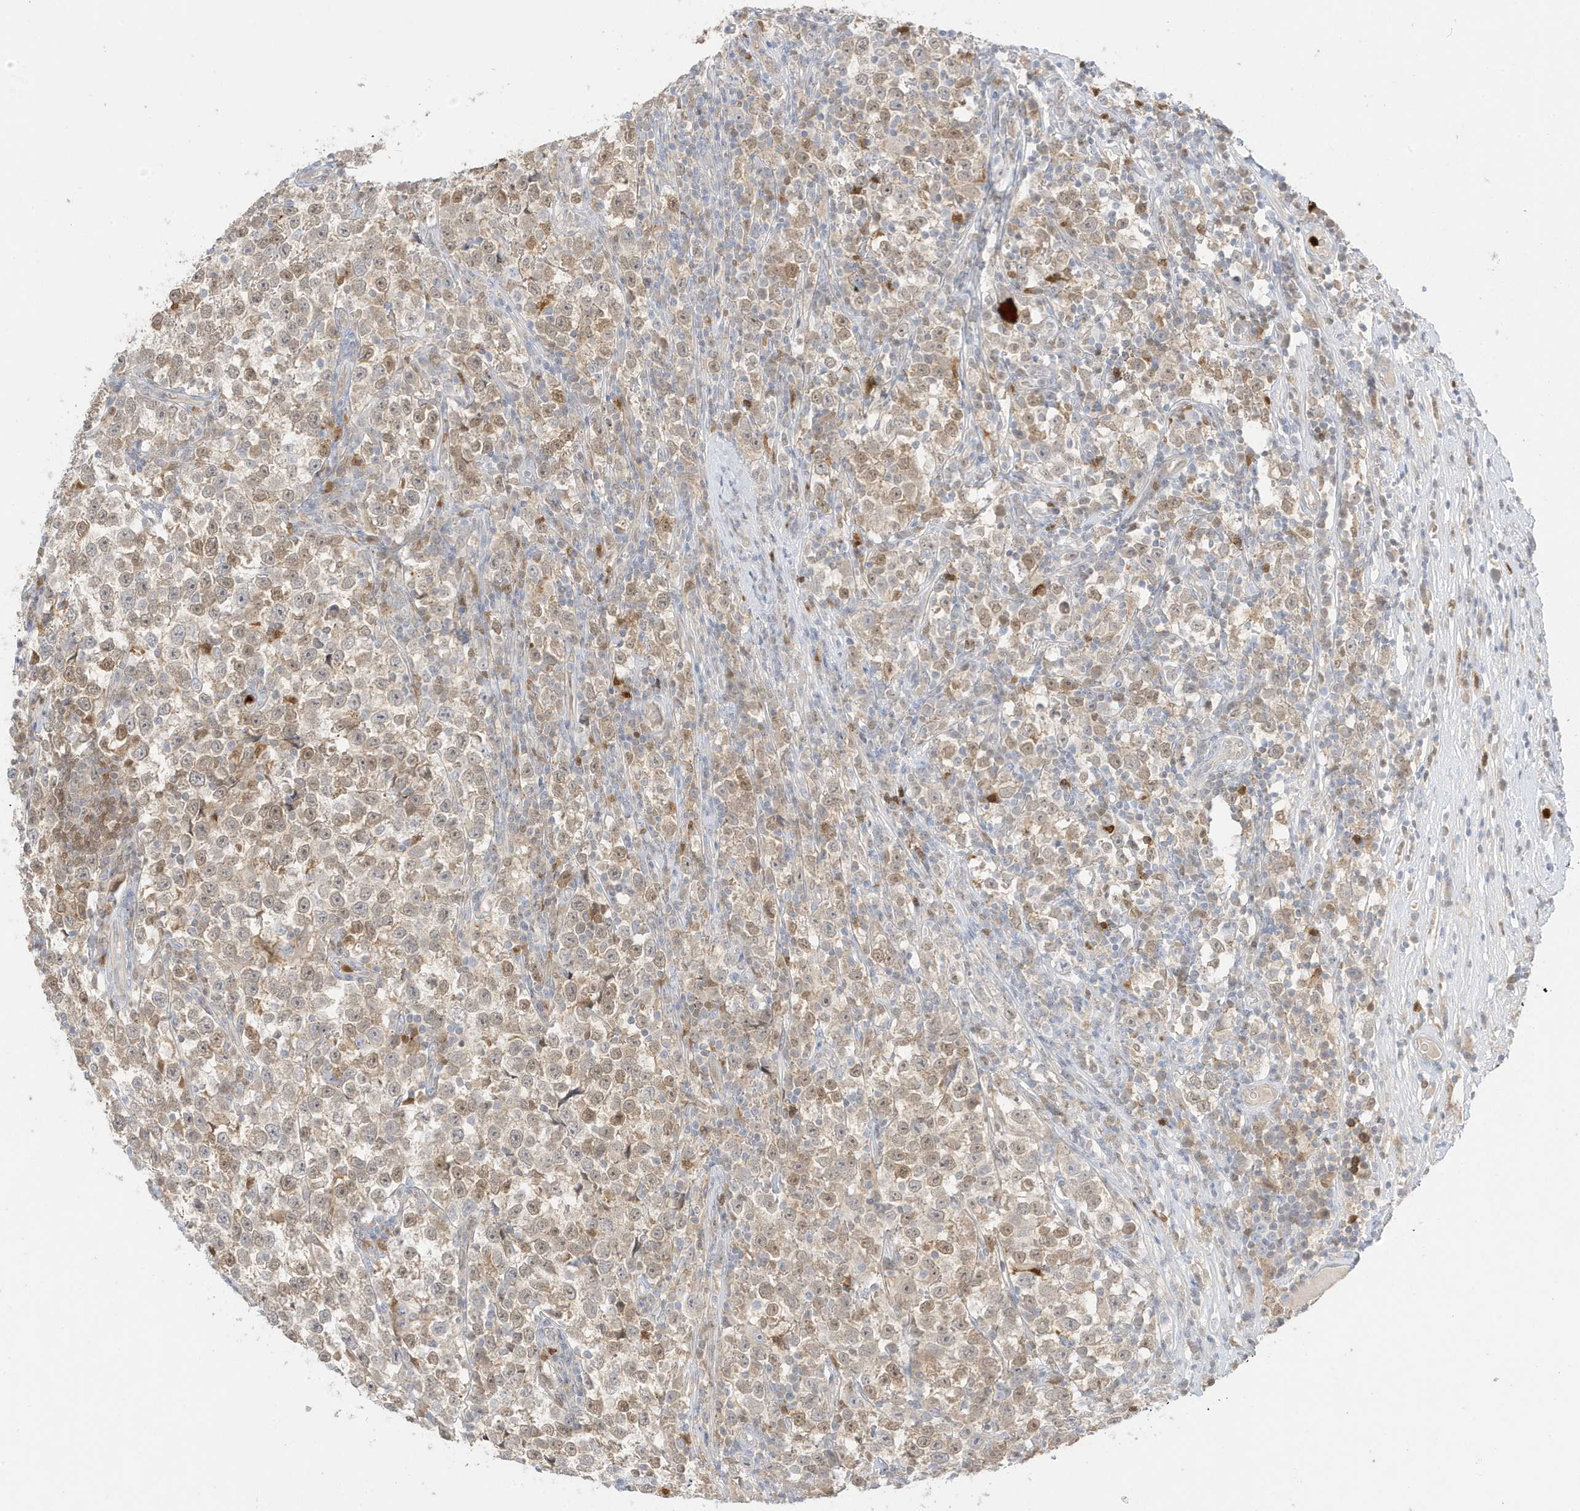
{"staining": {"intensity": "weak", "quantity": "25%-75%", "location": "cytoplasmic/membranous,nuclear"}, "tissue": "testis cancer", "cell_type": "Tumor cells", "image_type": "cancer", "snomed": [{"axis": "morphology", "description": "Normal tissue, NOS"}, {"axis": "morphology", "description": "Seminoma, NOS"}, {"axis": "topography", "description": "Testis"}], "caption": "Testis cancer stained with DAB immunohistochemistry (IHC) reveals low levels of weak cytoplasmic/membranous and nuclear staining in about 25%-75% of tumor cells. (Brightfield microscopy of DAB IHC at high magnification).", "gene": "GCA", "patient": {"sex": "male", "age": 43}}